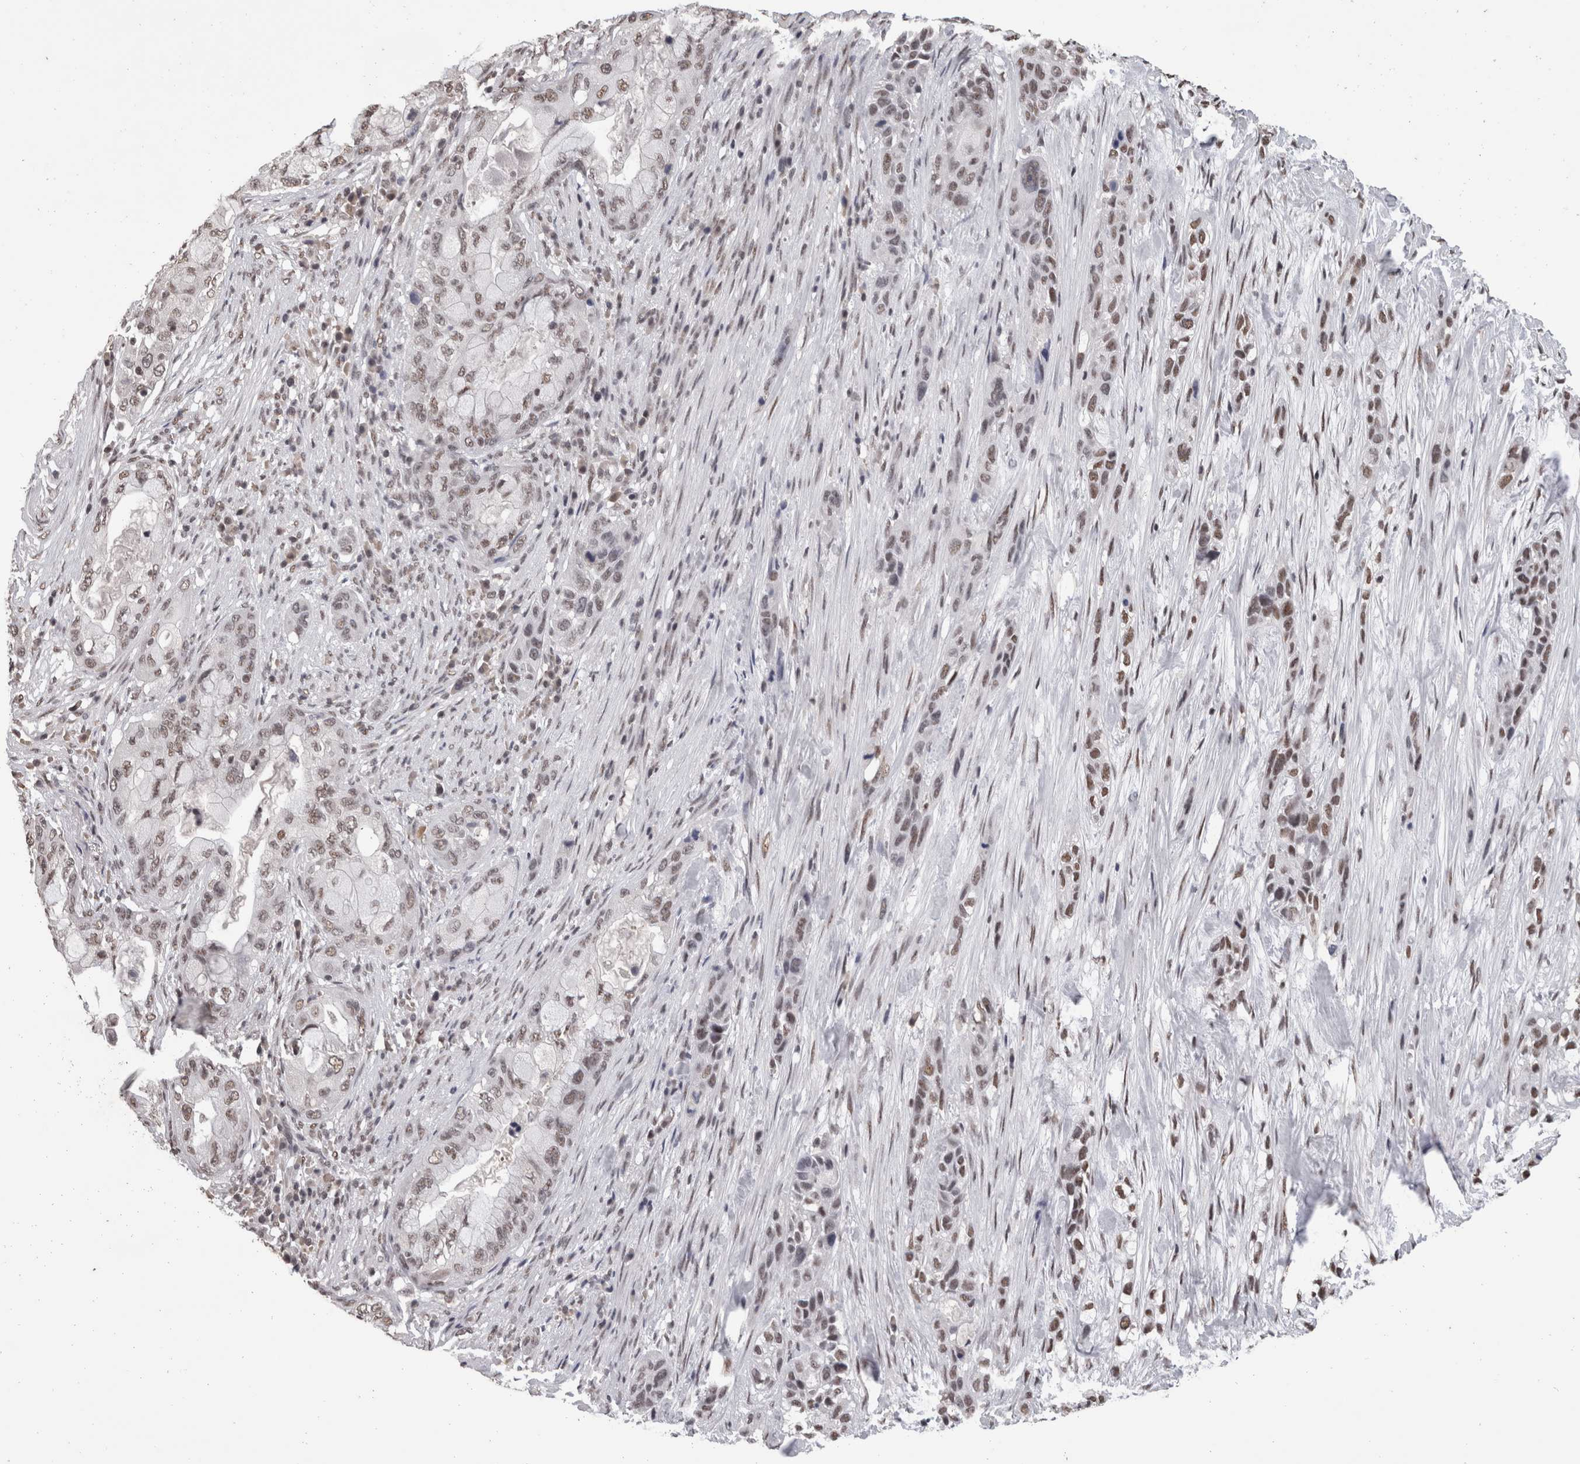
{"staining": {"intensity": "weak", "quantity": ">75%", "location": "nuclear"}, "tissue": "pancreatic cancer", "cell_type": "Tumor cells", "image_type": "cancer", "snomed": [{"axis": "morphology", "description": "Adenocarcinoma, NOS"}, {"axis": "topography", "description": "Pancreas"}], "caption": "Weak nuclear protein expression is identified in approximately >75% of tumor cells in pancreatic cancer.", "gene": "DDX17", "patient": {"sex": "male", "age": 53}}